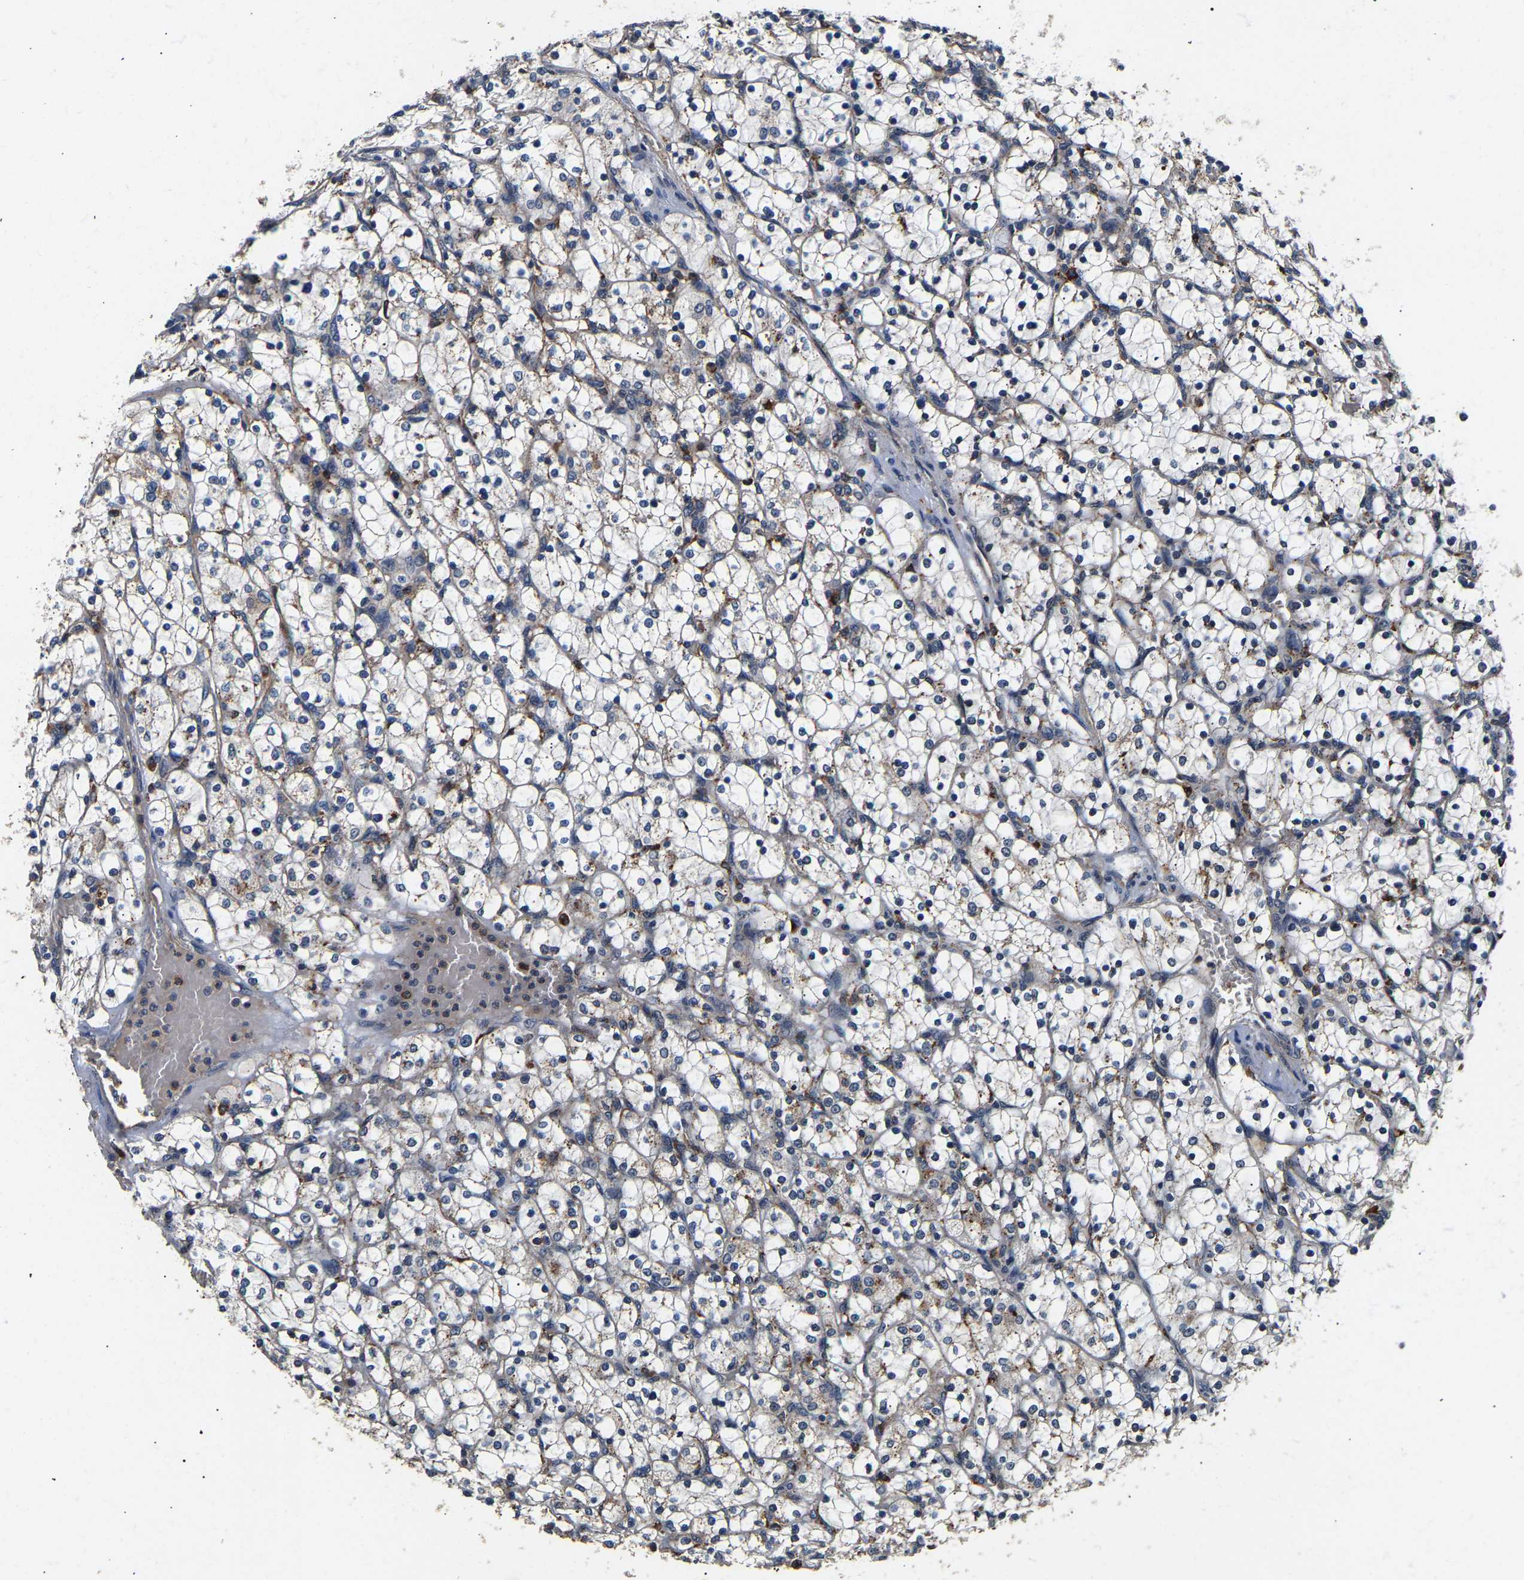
{"staining": {"intensity": "weak", "quantity": "<25%", "location": "cytoplasmic/membranous"}, "tissue": "renal cancer", "cell_type": "Tumor cells", "image_type": "cancer", "snomed": [{"axis": "morphology", "description": "Adenocarcinoma, NOS"}, {"axis": "topography", "description": "Kidney"}], "caption": "Renal cancer stained for a protein using immunohistochemistry (IHC) shows no expression tumor cells.", "gene": "SMU1", "patient": {"sex": "female", "age": 69}}